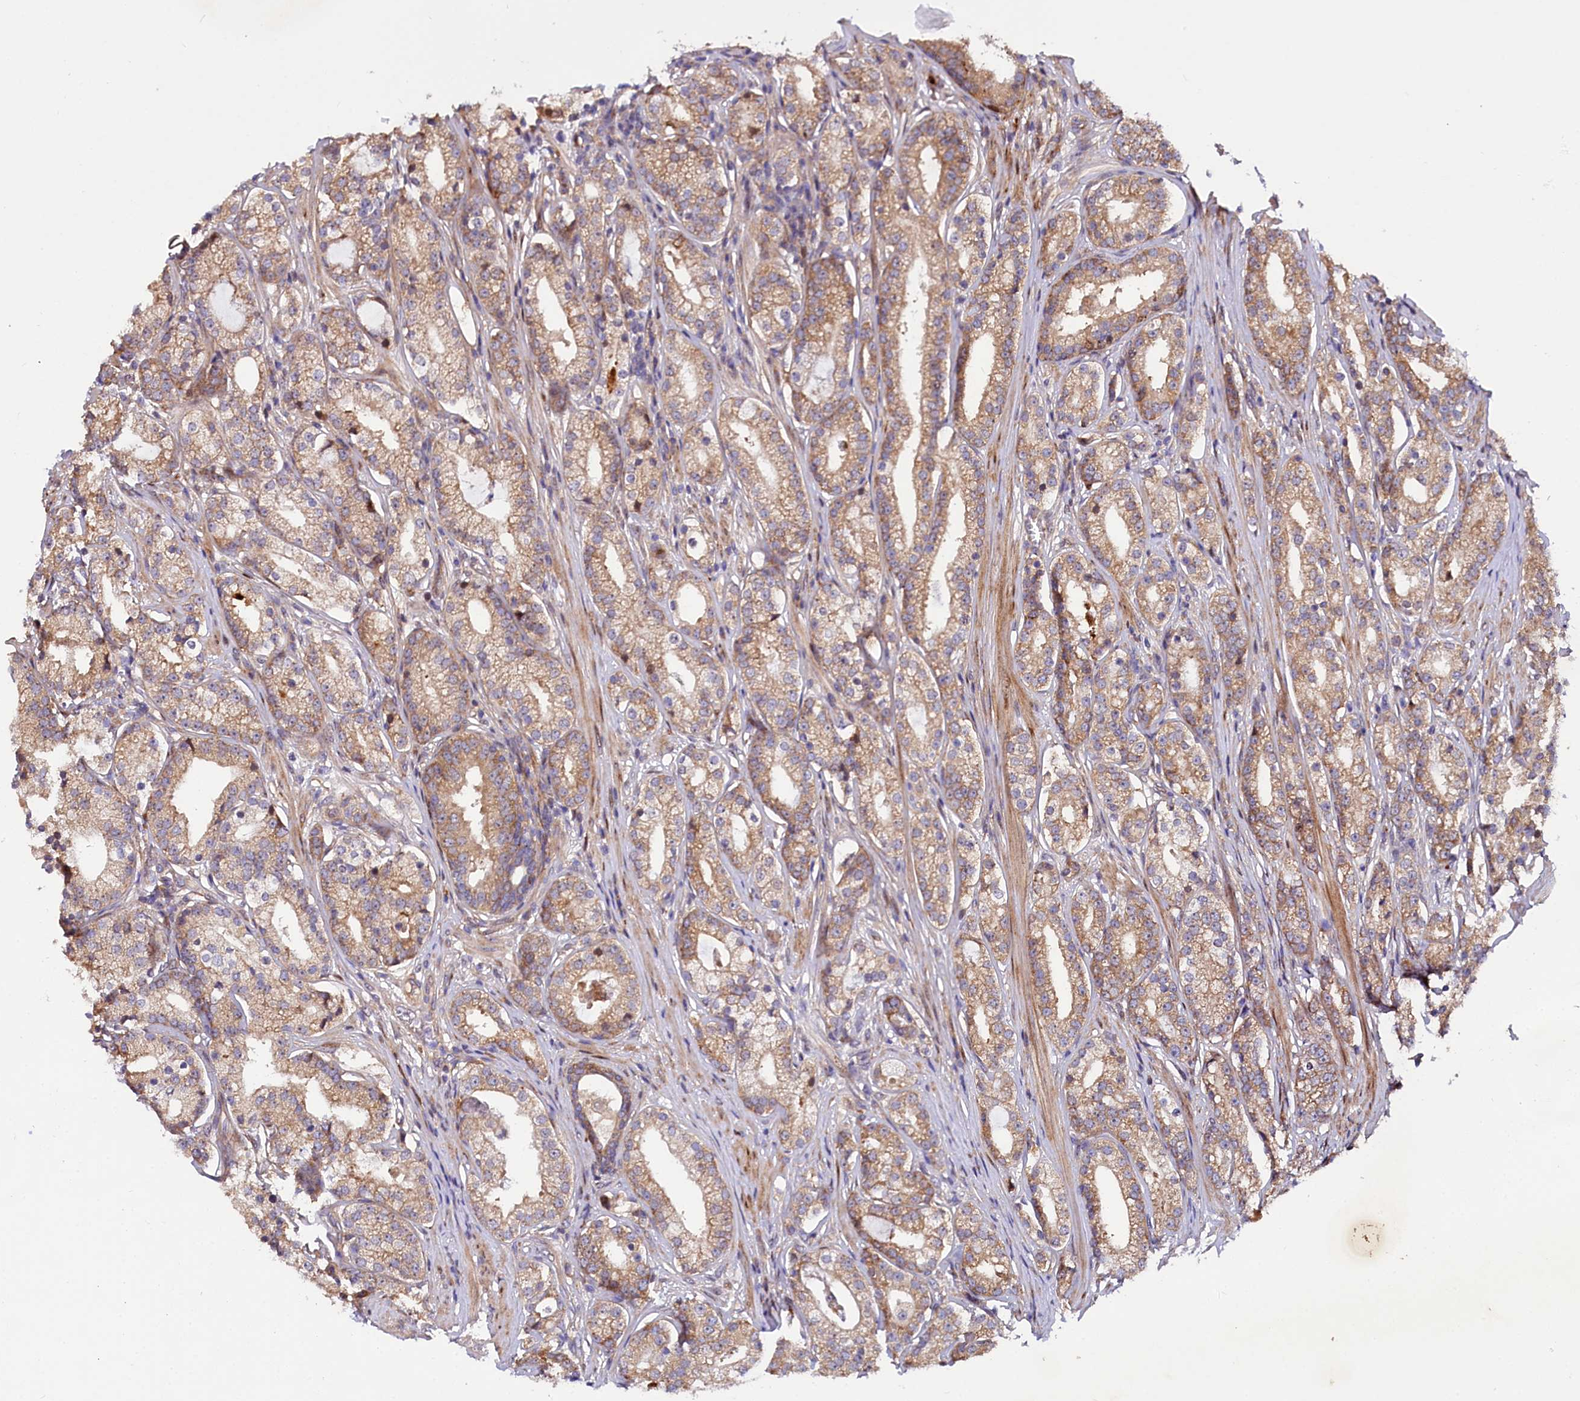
{"staining": {"intensity": "moderate", "quantity": ">75%", "location": "cytoplasmic/membranous"}, "tissue": "prostate cancer", "cell_type": "Tumor cells", "image_type": "cancer", "snomed": [{"axis": "morphology", "description": "Adenocarcinoma, High grade"}, {"axis": "topography", "description": "Prostate"}], "caption": "This photomicrograph exhibits immunohistochemistry staining of prostate cancer, with medium moderate cytoplasmic/membranous staining in about >75% of tumor cells.", "gene": "PDZRN3", "patient": {"sex": "male", "age": 69}}